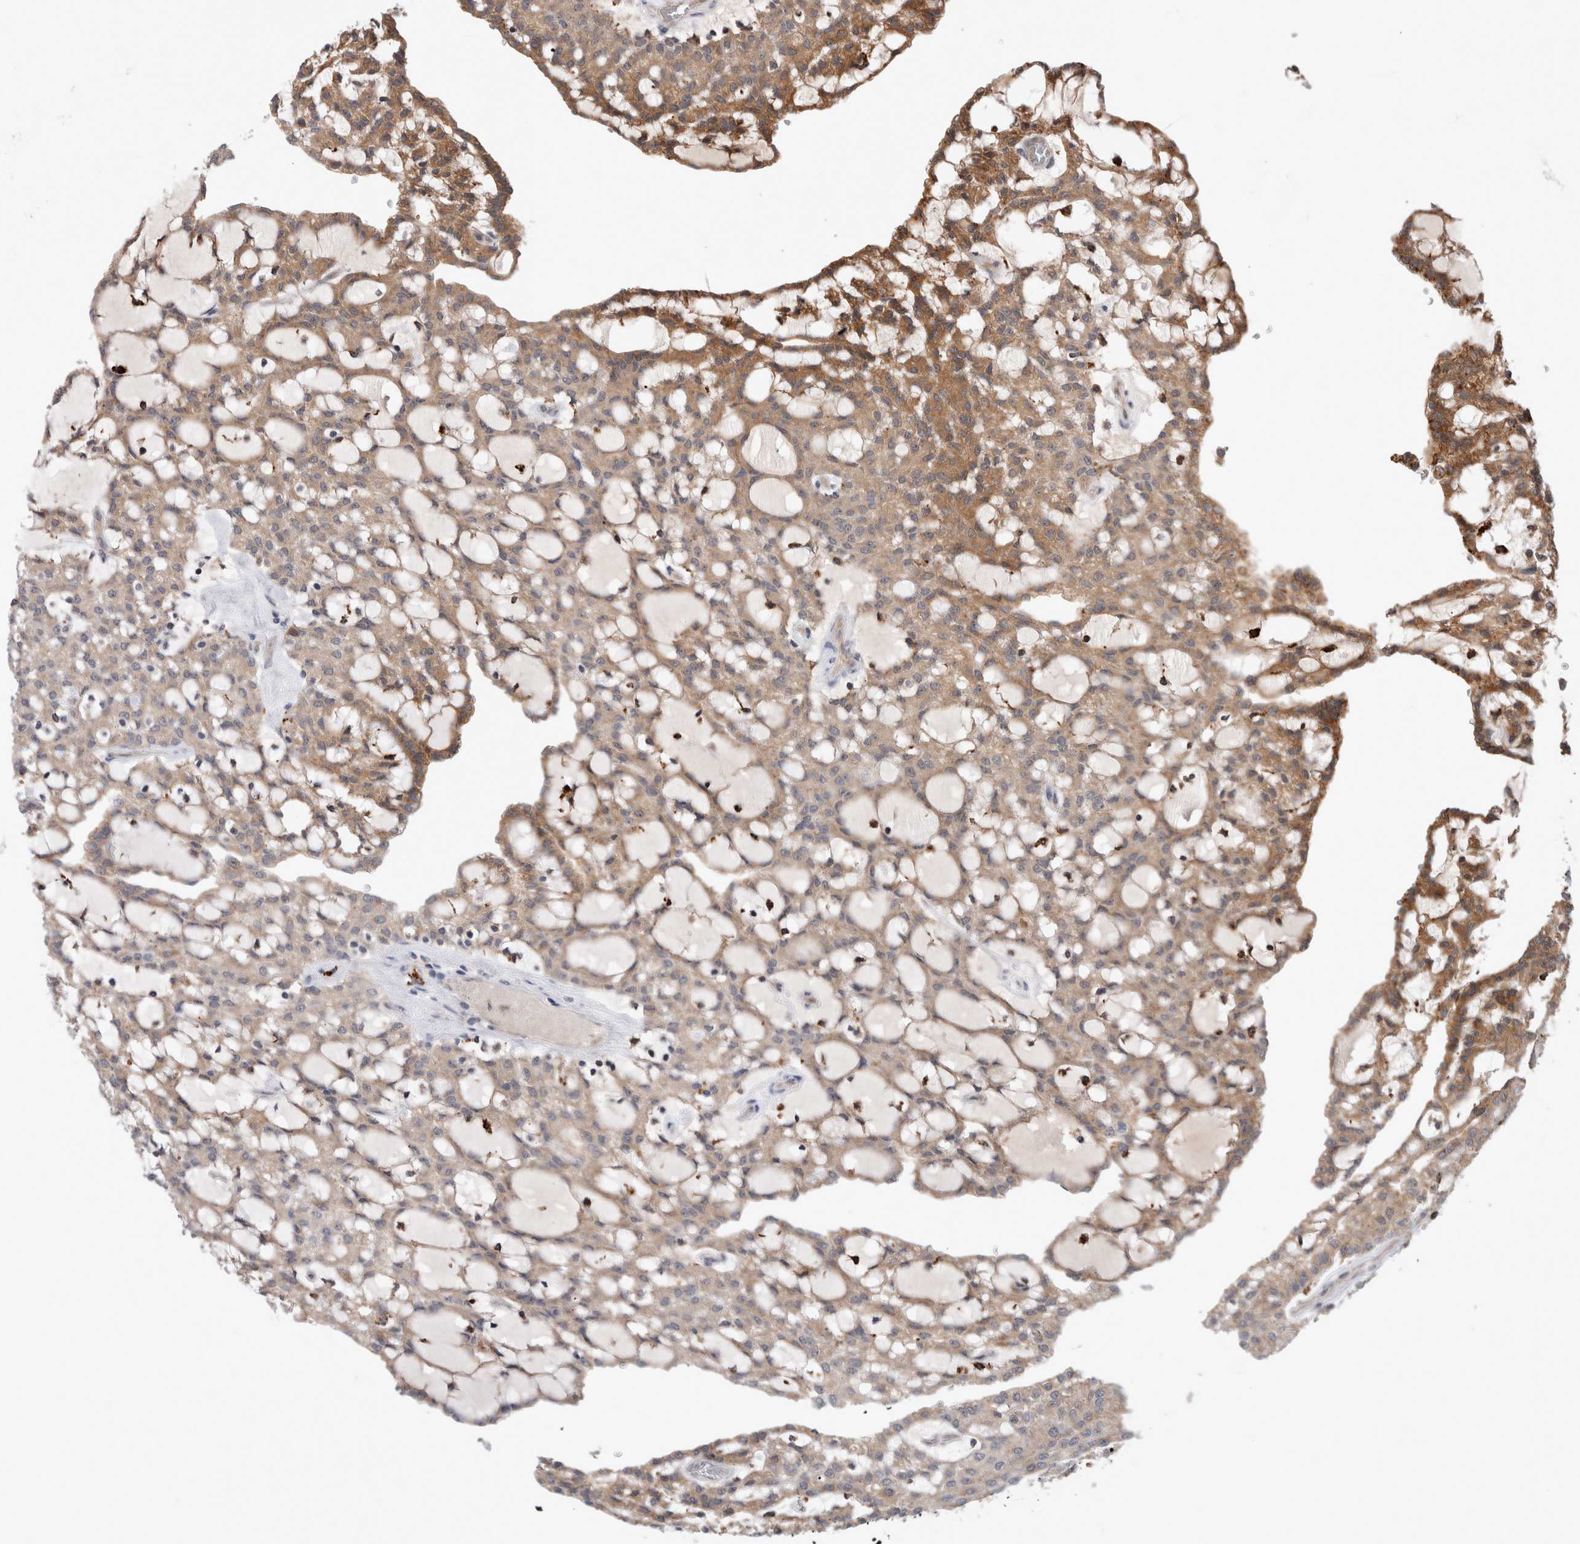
{"staining": {"intensity": "moderate", "quantity": ">75%", "location": "cytoplasmic/membranous"}, "tissue": "renal cancer", "cell_type": "Tumor cells", "image_type": "cancer", "snomed": [{"axis": "morphology", "description": "Adenocarcinoma, NOS"}, {"axis": "topography", "description": "Kidney"}], "caption": "Approximately >75% of tumor cells in human renal adenocarcinoma demonstrate moderate cytoplasmic/membranous protein staining as visualized by brown immunohistochemical staining.", "gene": "MRPL37", "patient": {"sex": "male", "age": 63}}